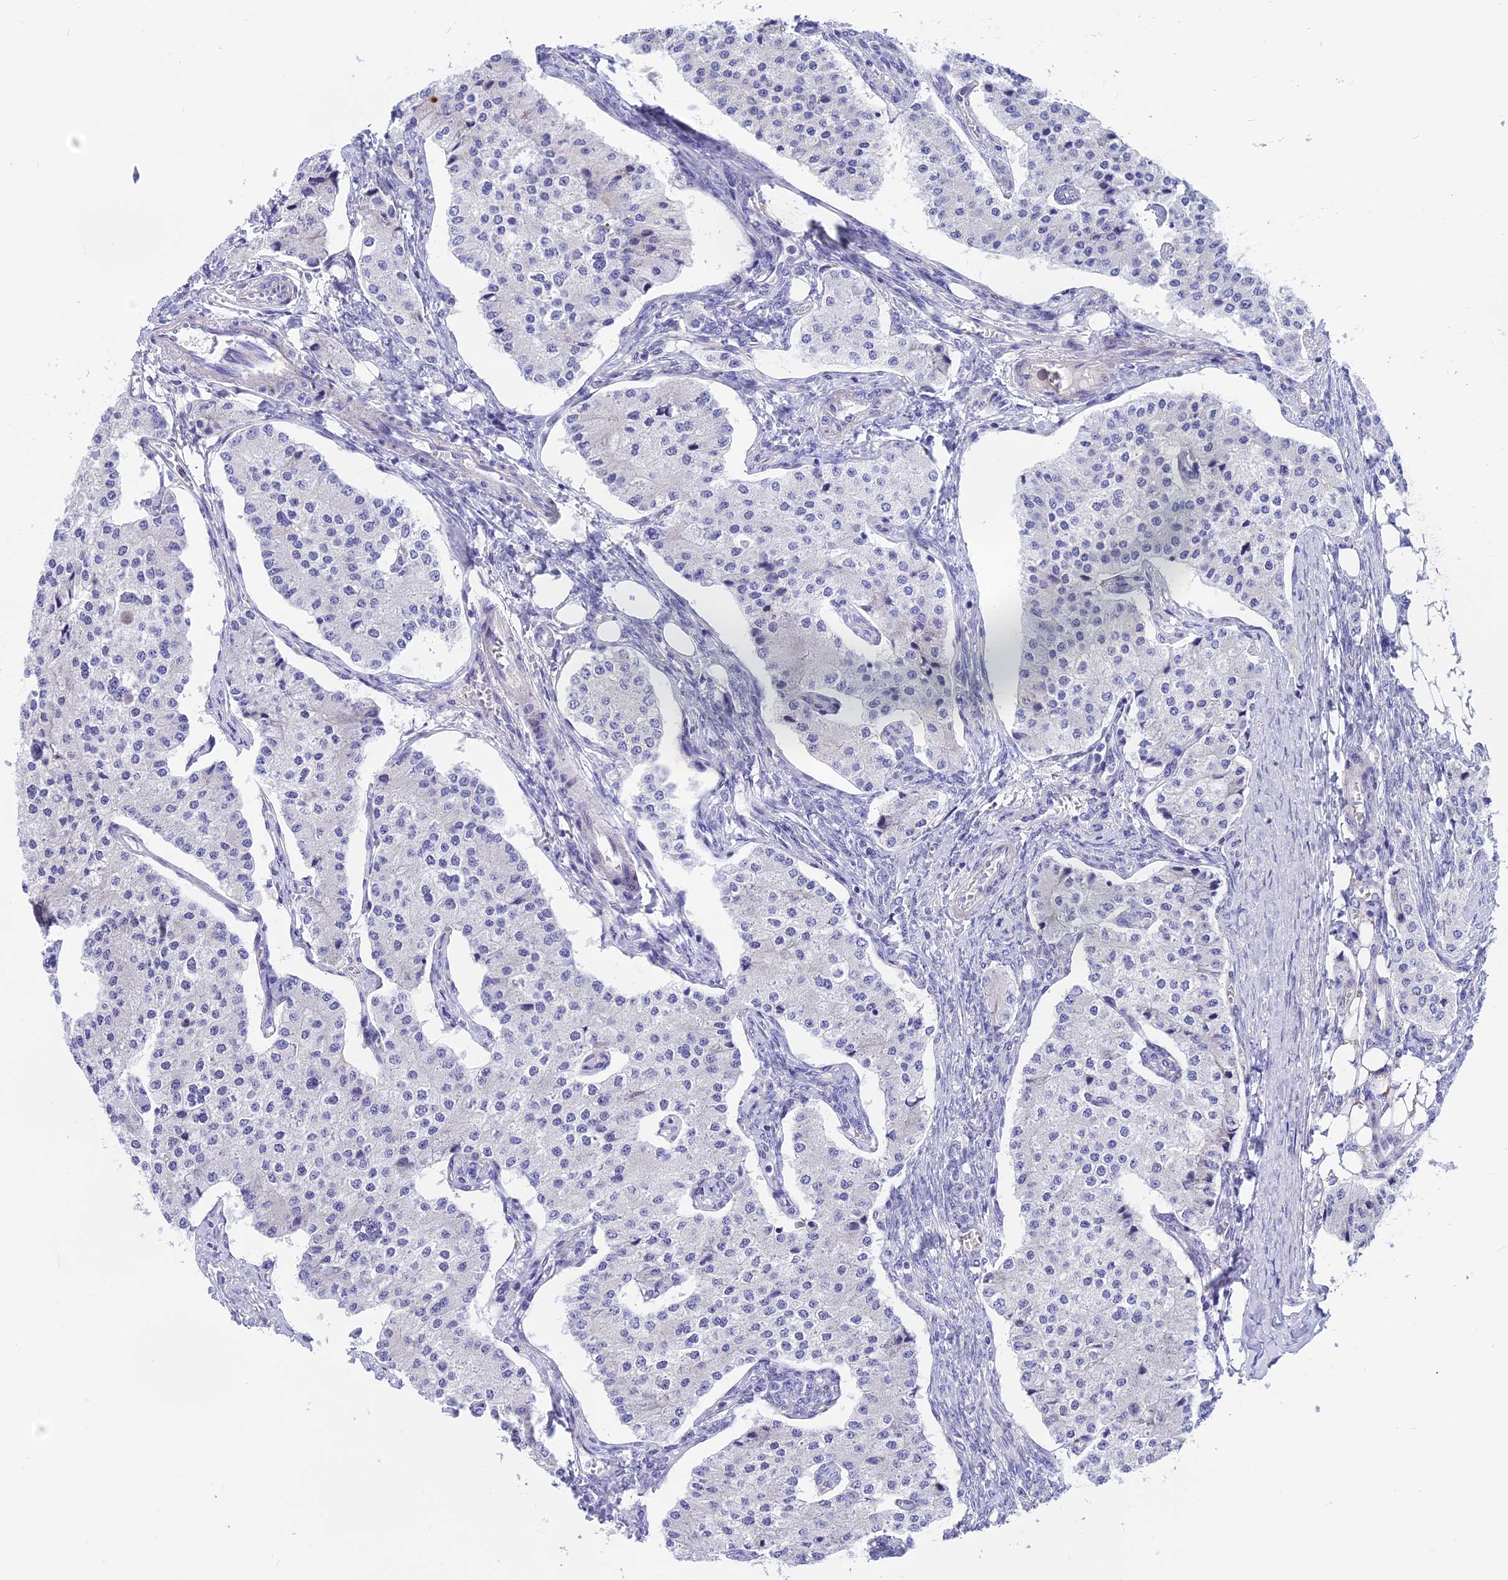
{"staining": {"intensity": "negative", "quantity": "none", "location": "none"}, "tissue": "carcinoid", "cell_type": "Tumor cells", "image_type": "cancer", "snomed": [{"axis": "morphology", "description": "Carcinoid, malignant, NOS"}, {"axis": "topography", "description": "Colon"}], "caption": "A photomicrograph of human carcinoid is negative for staining in tumor cells. The staining was performed using DAB (3,3'-diaminobenzidine) to visualize the protein expression in brown, while the nuclei were stained in blue with hematoxylin (Magnification: 20x).", "gene": "TMEM138", "patient": {"sex": "female", "age": 52}}